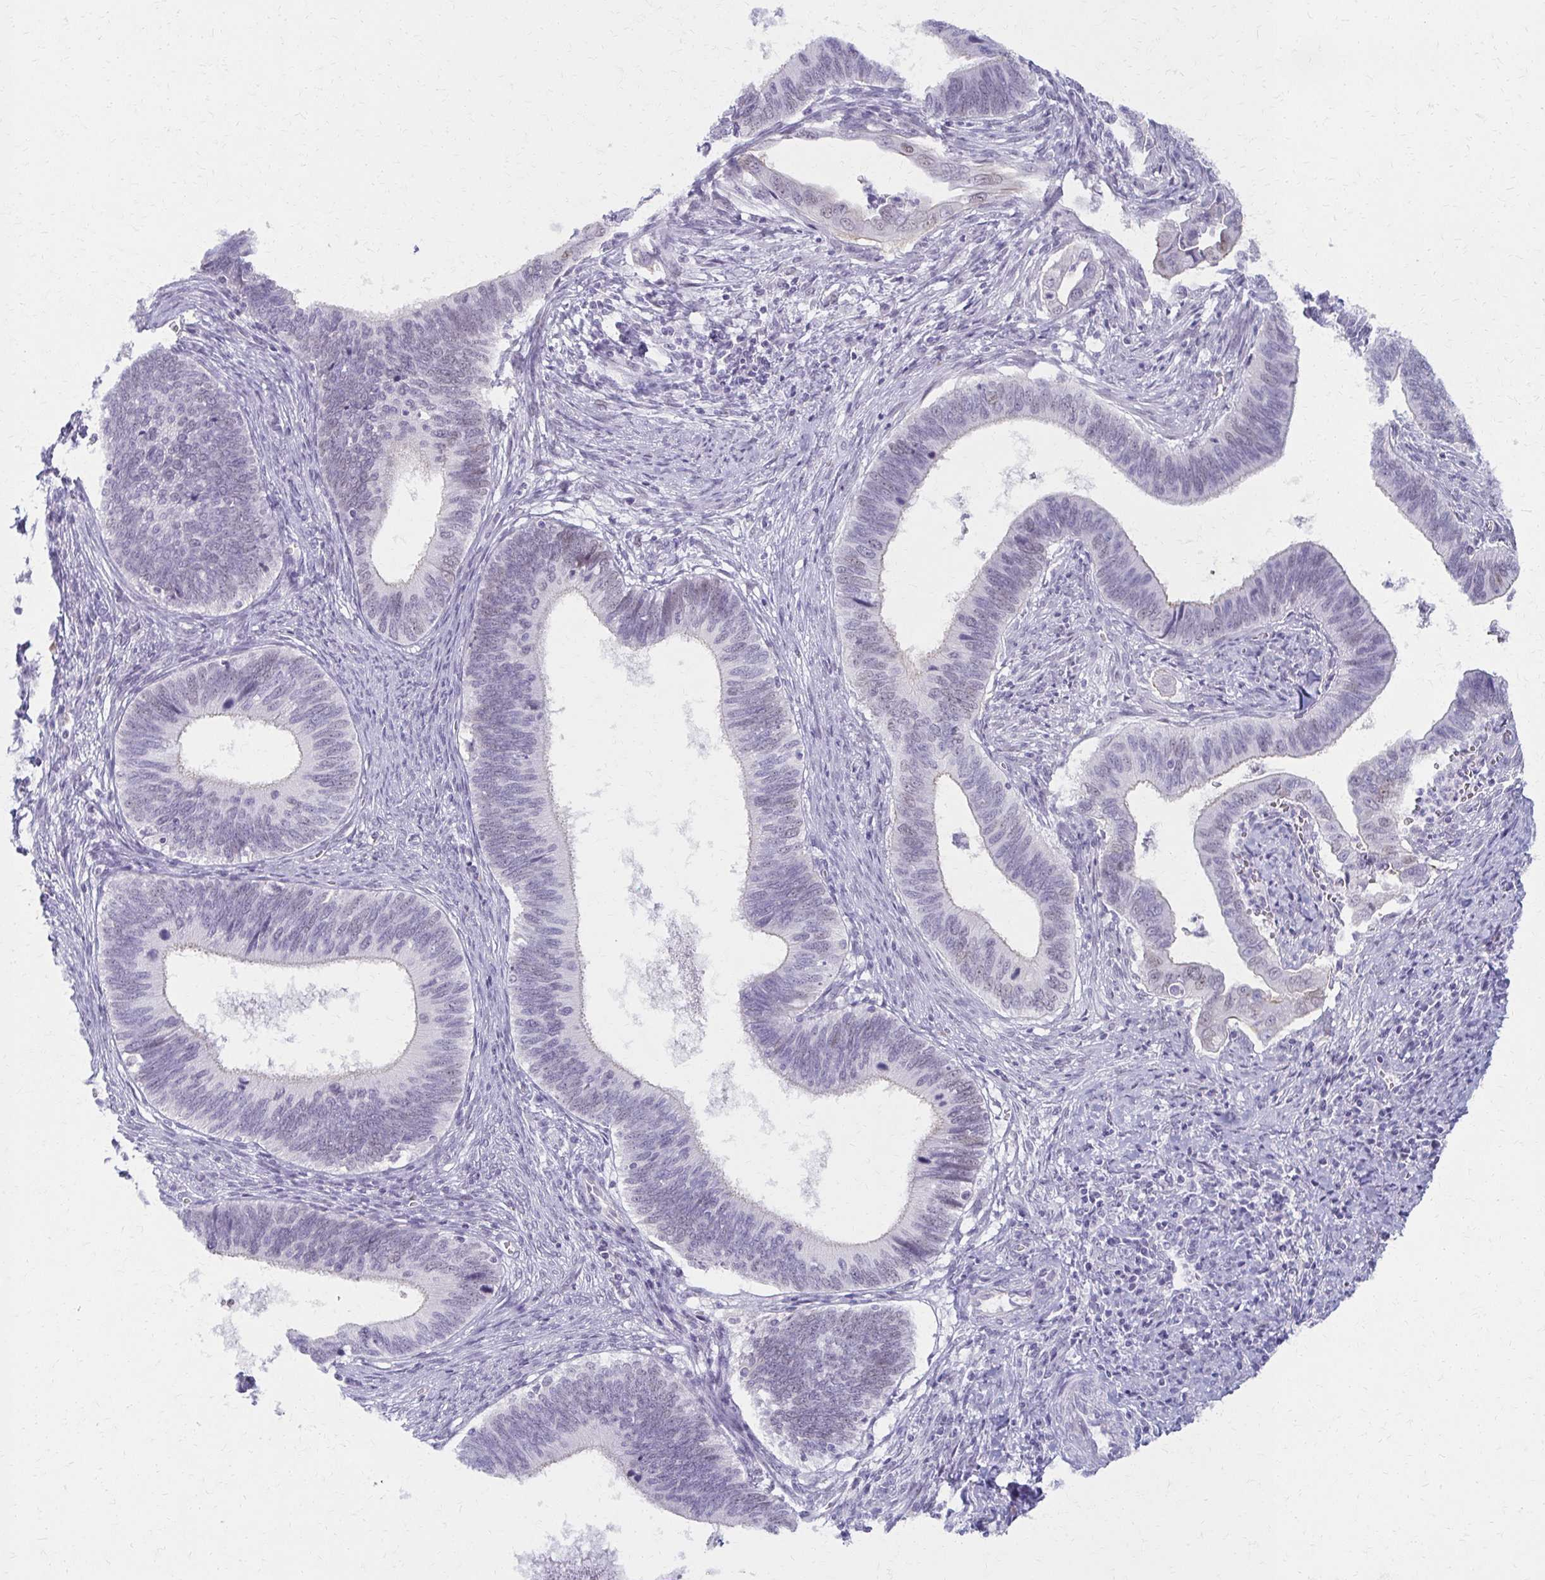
{"staining": {"intensity": "negative", "quantity": "none", "location": "none"}, "tissue": "cervical cancer", "cell_type": "Tumor cells", "image_type": "cancer", "snomed": [{"axis": "morphology", "description": "Adenocarcinoma, NOS"}, {"axis": "topography", "description": "Cervix"}], "caption": "This is an immunohistochemistry (IHC) histopathology image of adenocarcinoma (cervical). There is no staining in tumor cells.", "gene": "MORC4", "patient": {"sex": "female", "age": 42}}